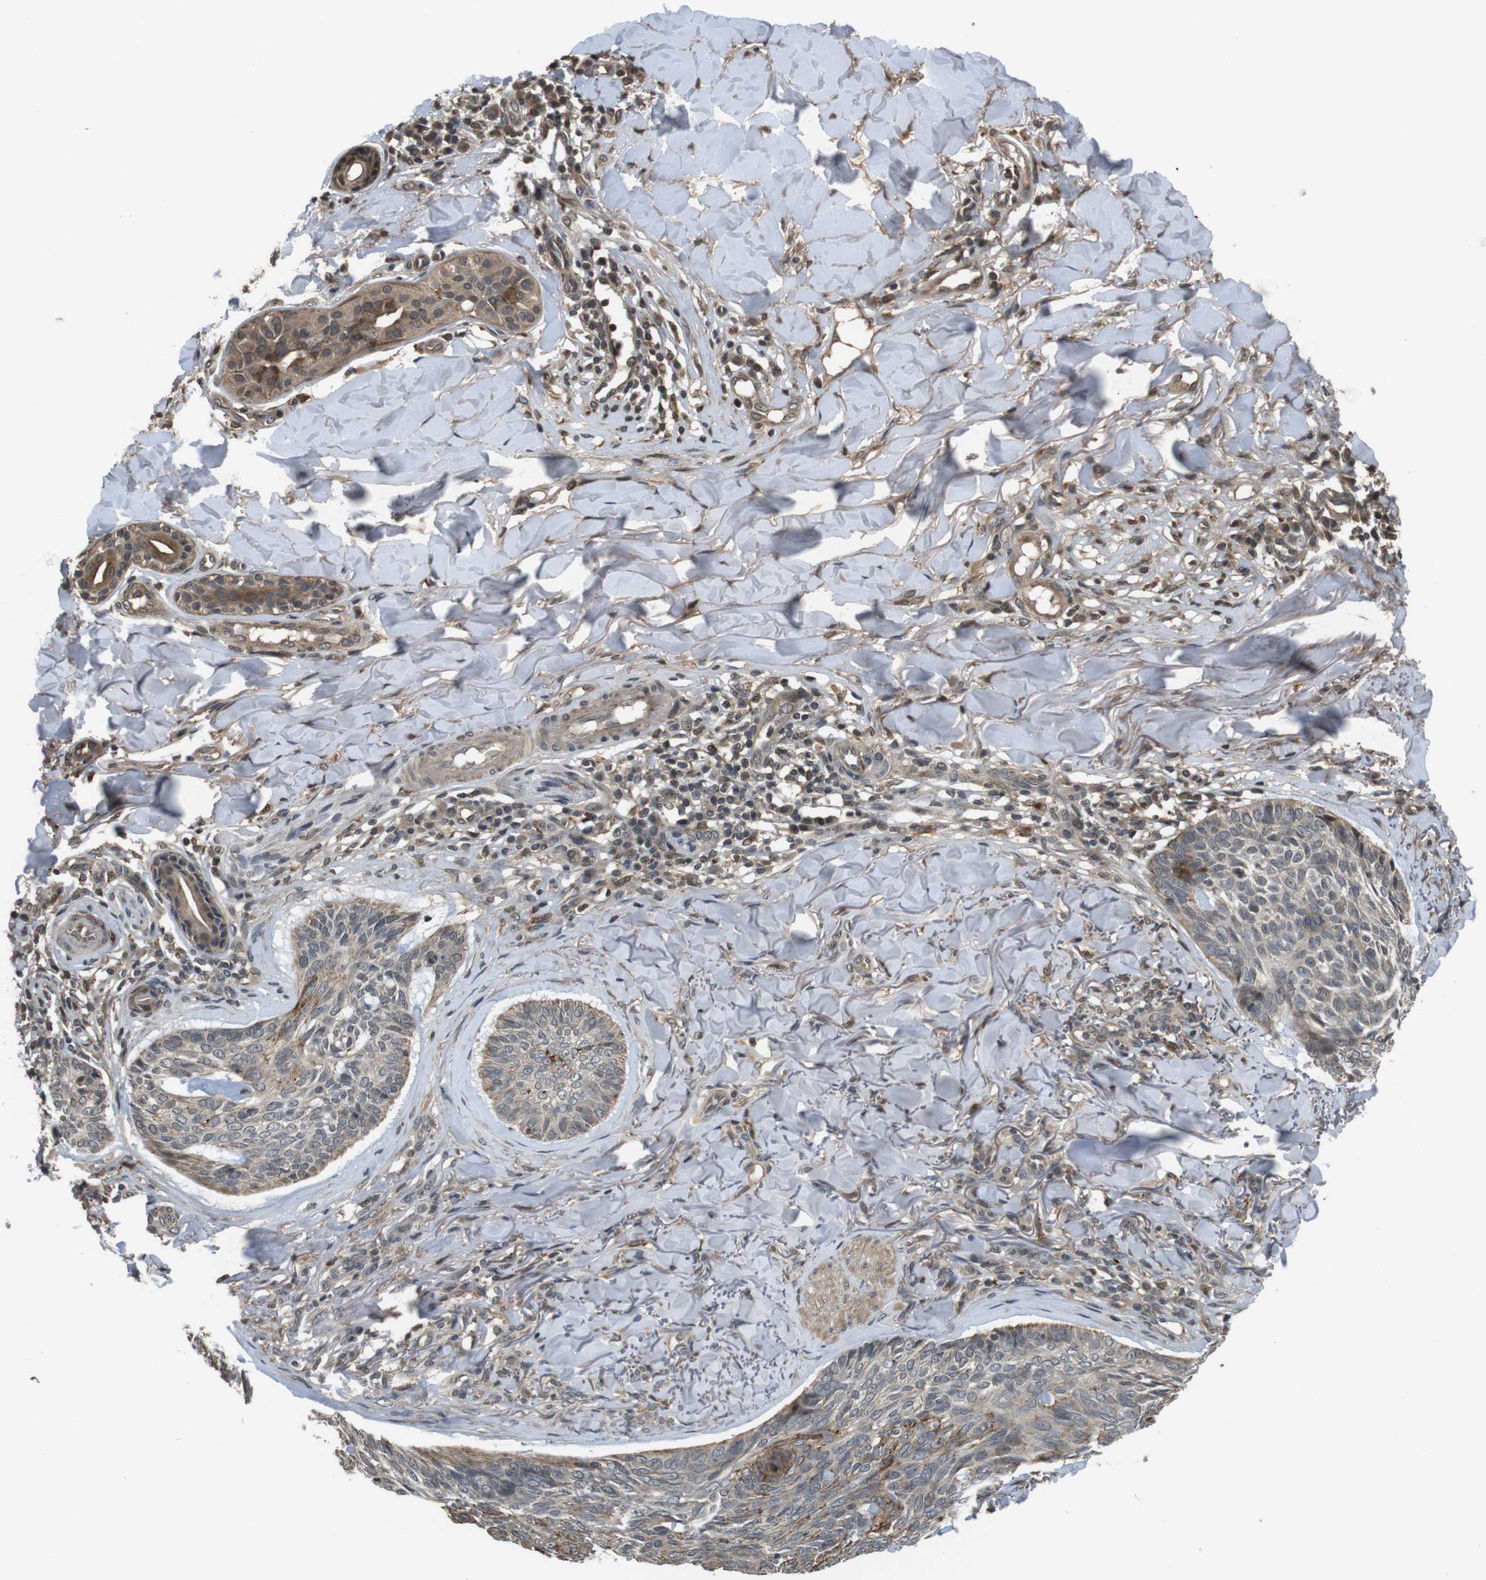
{"staining": {"intensity": "weak", "quantity": ">75%", "location": "cytoplasmic/membranous,nuclear"}, "tissue": "skin cancer", "cell_type": "Tumor cells", "image_type": "cancer", "snomed": [{"axis": "morphology", "description": "Basal cell carcinoma"}, {"axis": "topography", "description": "Skin"}], "caption": "Immunohistochemistry (IHC) image of human skin cancer (basal cell carcinoma) stained for a protein (brown), which reveals low levels of weak cytoplasmic/membranous and nuclear positivity in about >75% of tumor cells.", "gene": "FZD10", "patient": {"sex": "male", "age": 43}}